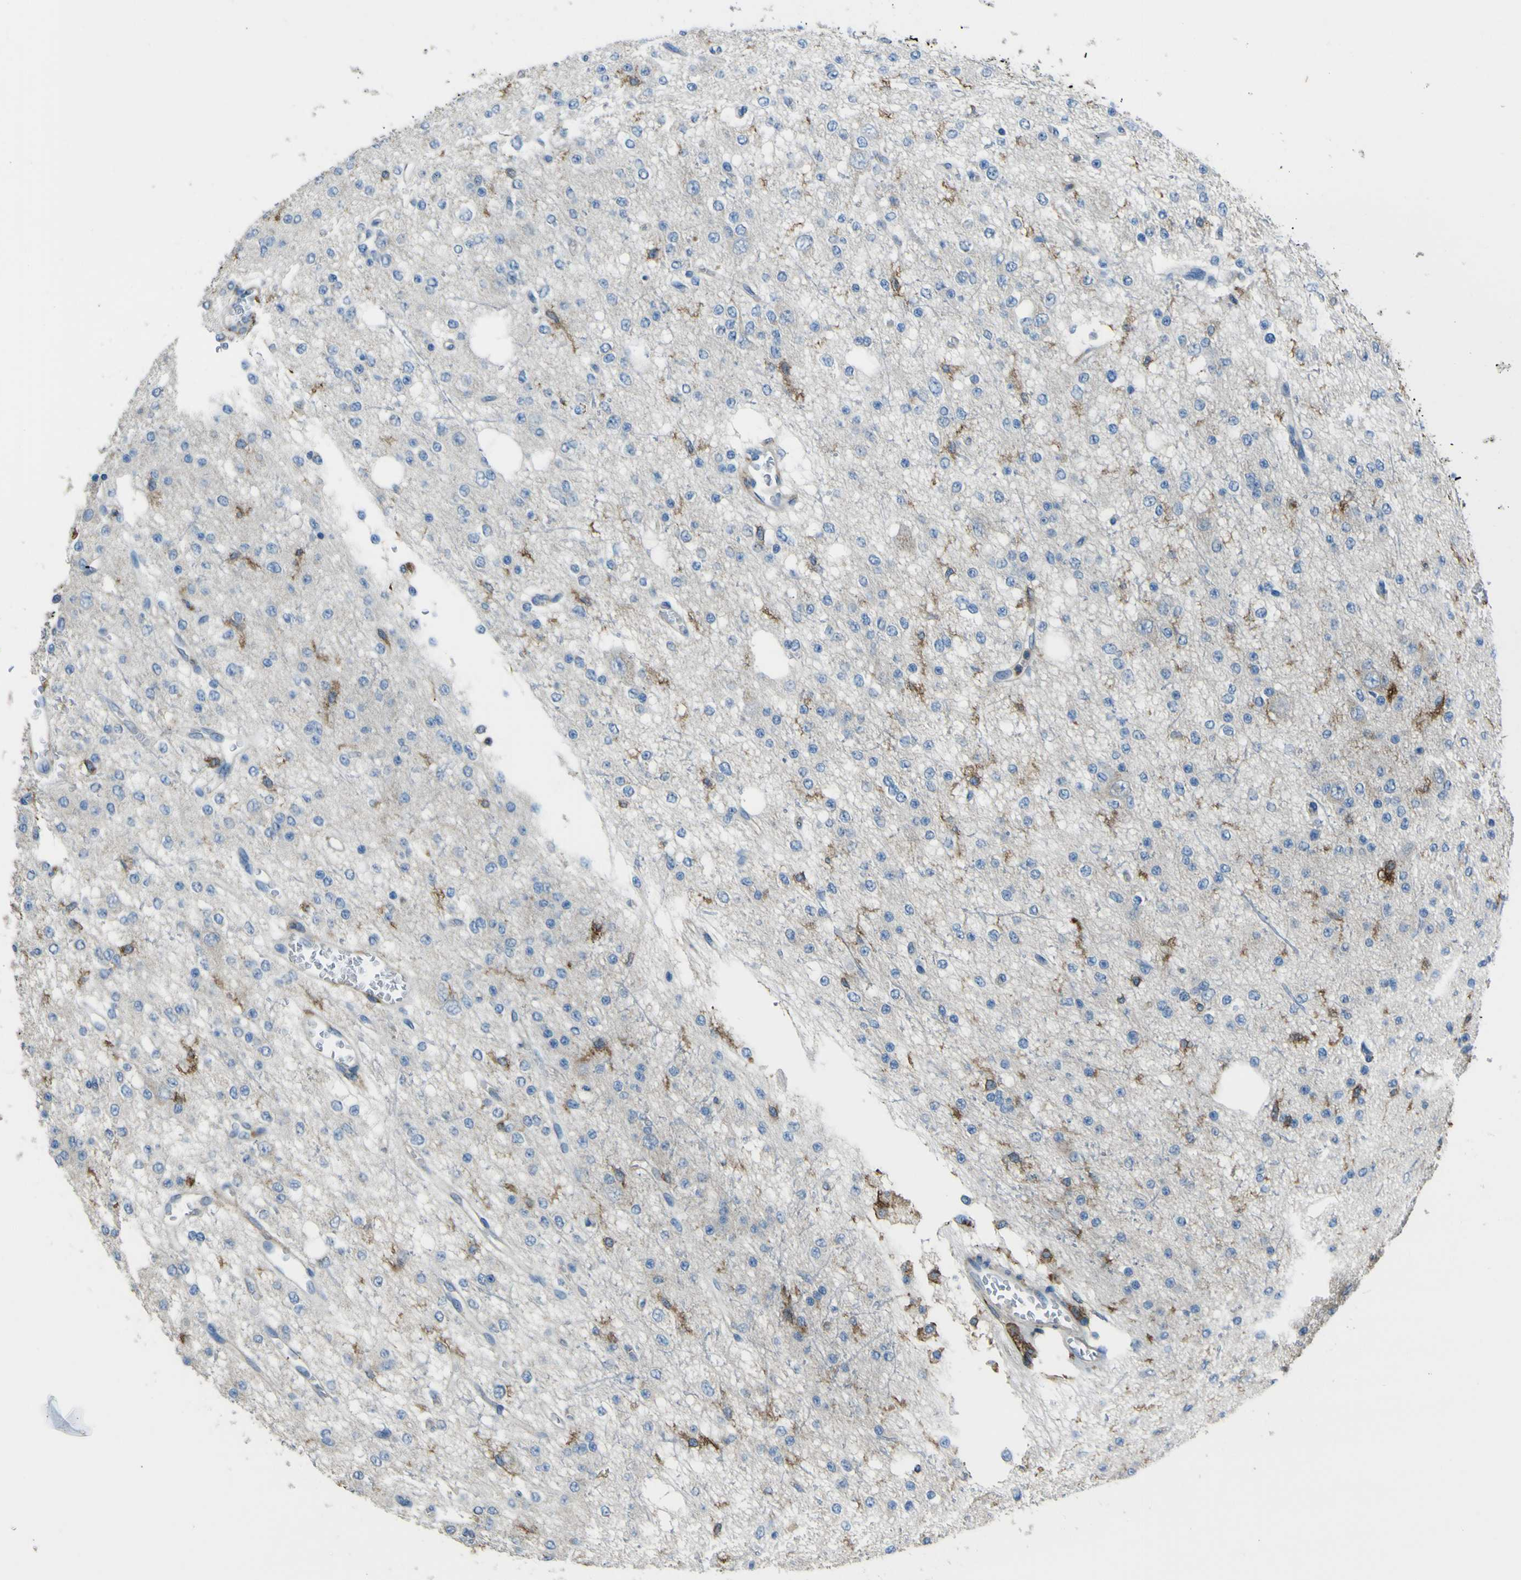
{"staining": {"intensity": "moderate", "quantity": "<25%", "location": "cytoplasmic/membranous"}, "tissue": "glioma", "cell_type": "Tumor cells", "image_type": "cancer", "snomed": [{"axis": "morphology", "description": "Glioma, malignant, Low grade"}, {"axis": "topography", "description": "Brain"}], "caption": "Protein staining of malignant glioma (low-grade) tissue demonstrates moderate cytoplasmic/membranous positivity in about <25% of tumor cells. (Brightfield microscopy of DAB IHC at high magnification).", "gene": "LAIR1", "patient": {"sex": "male", "age": 38}}